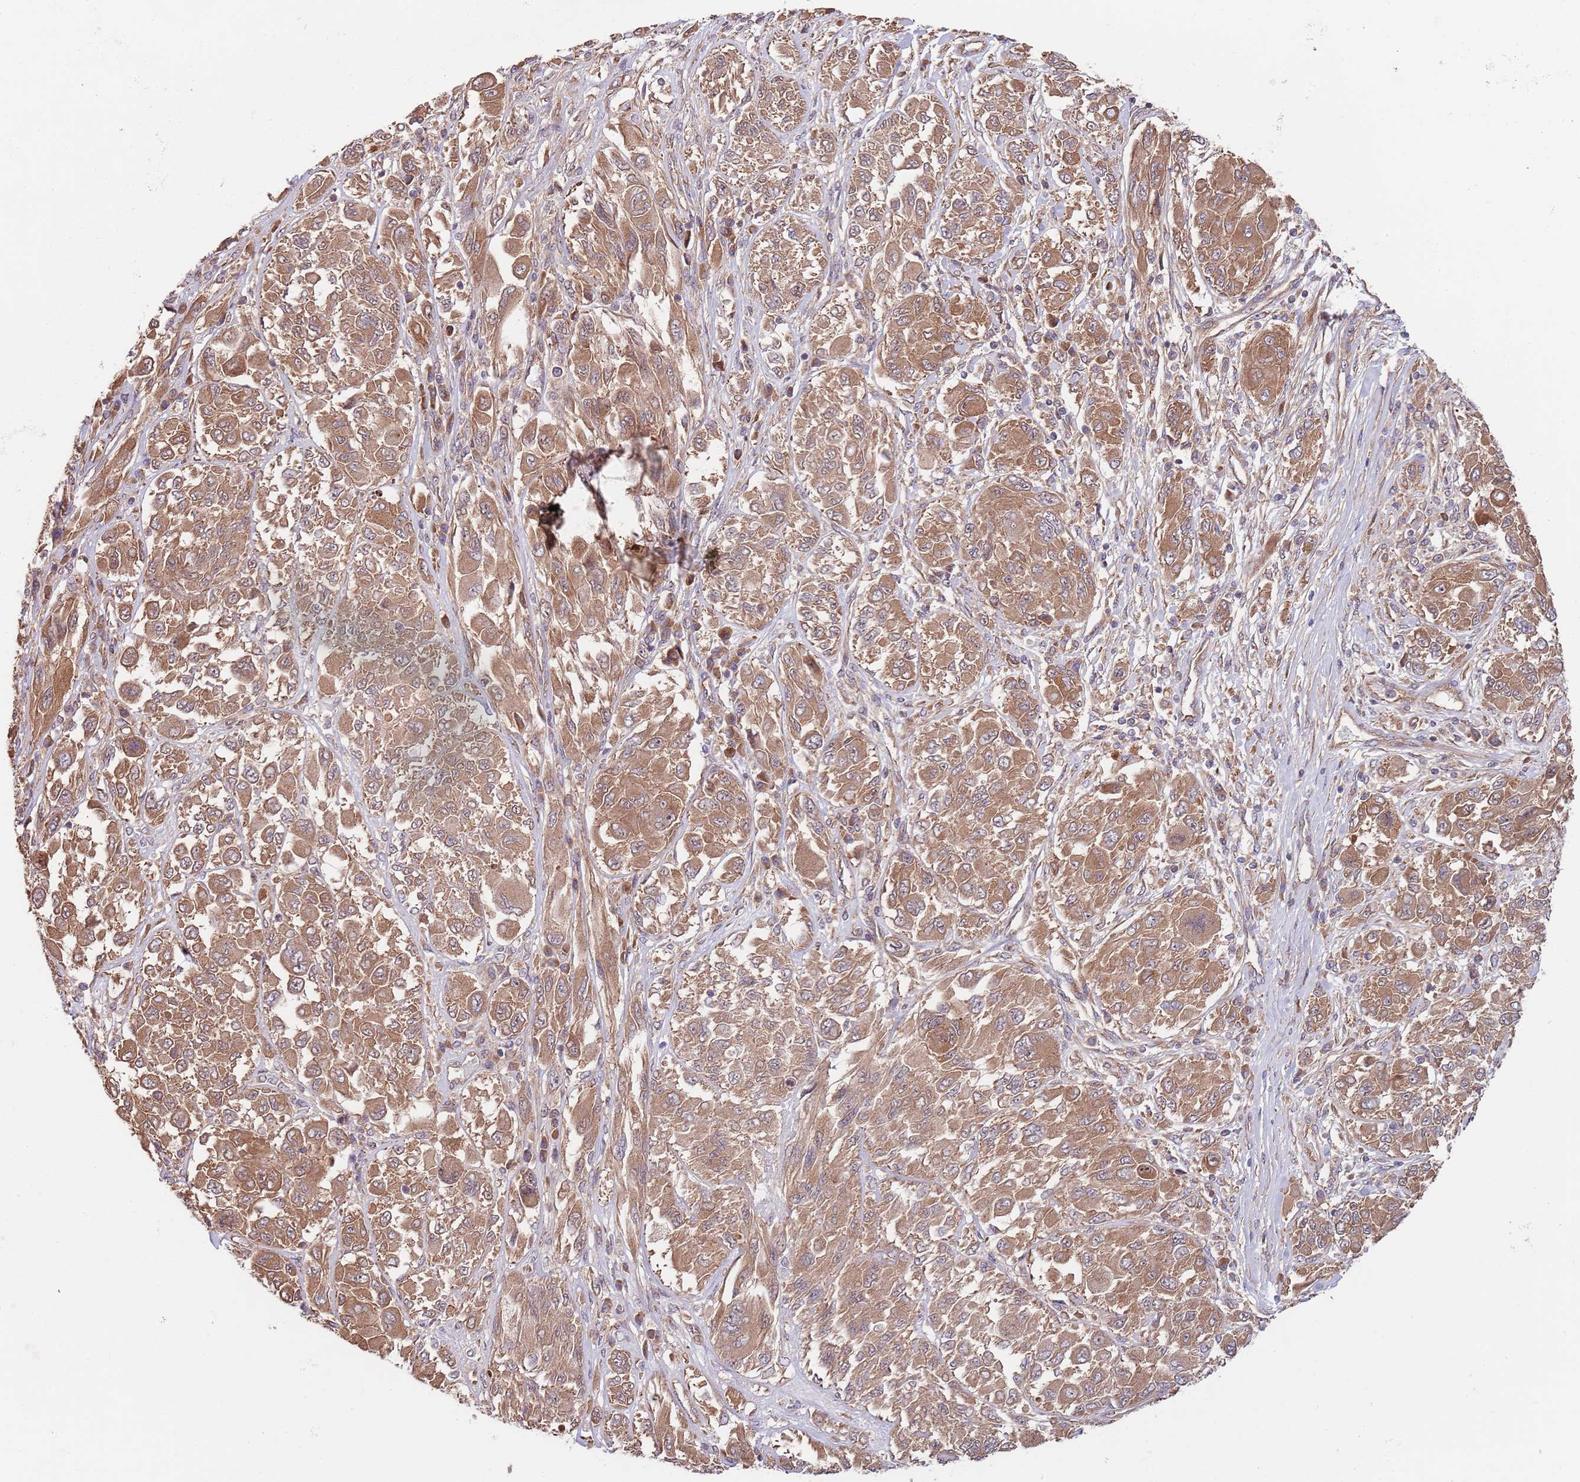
{"staining": {"intensity": "moderate", "quantity": ">75%", "location": "cytoplasmic/membranous"}, "tissue": "melanoma", "cell_type": "Tumor cells", "image_type": "cancer", "snomed": [{"axis": "morphology", "description": "Malignant melanoma, NOS"}, {"axis": "topography", "description": "Skin"}], "caption": "A photomicrograph showing moderate cytoplasmic/membranous staining in approximately >75% of tumor cells in melanoma, as visualized by brown immunohistochemical staining.", "gene": "EIF3F", "patient": {"sex": "female", "age": 91}}